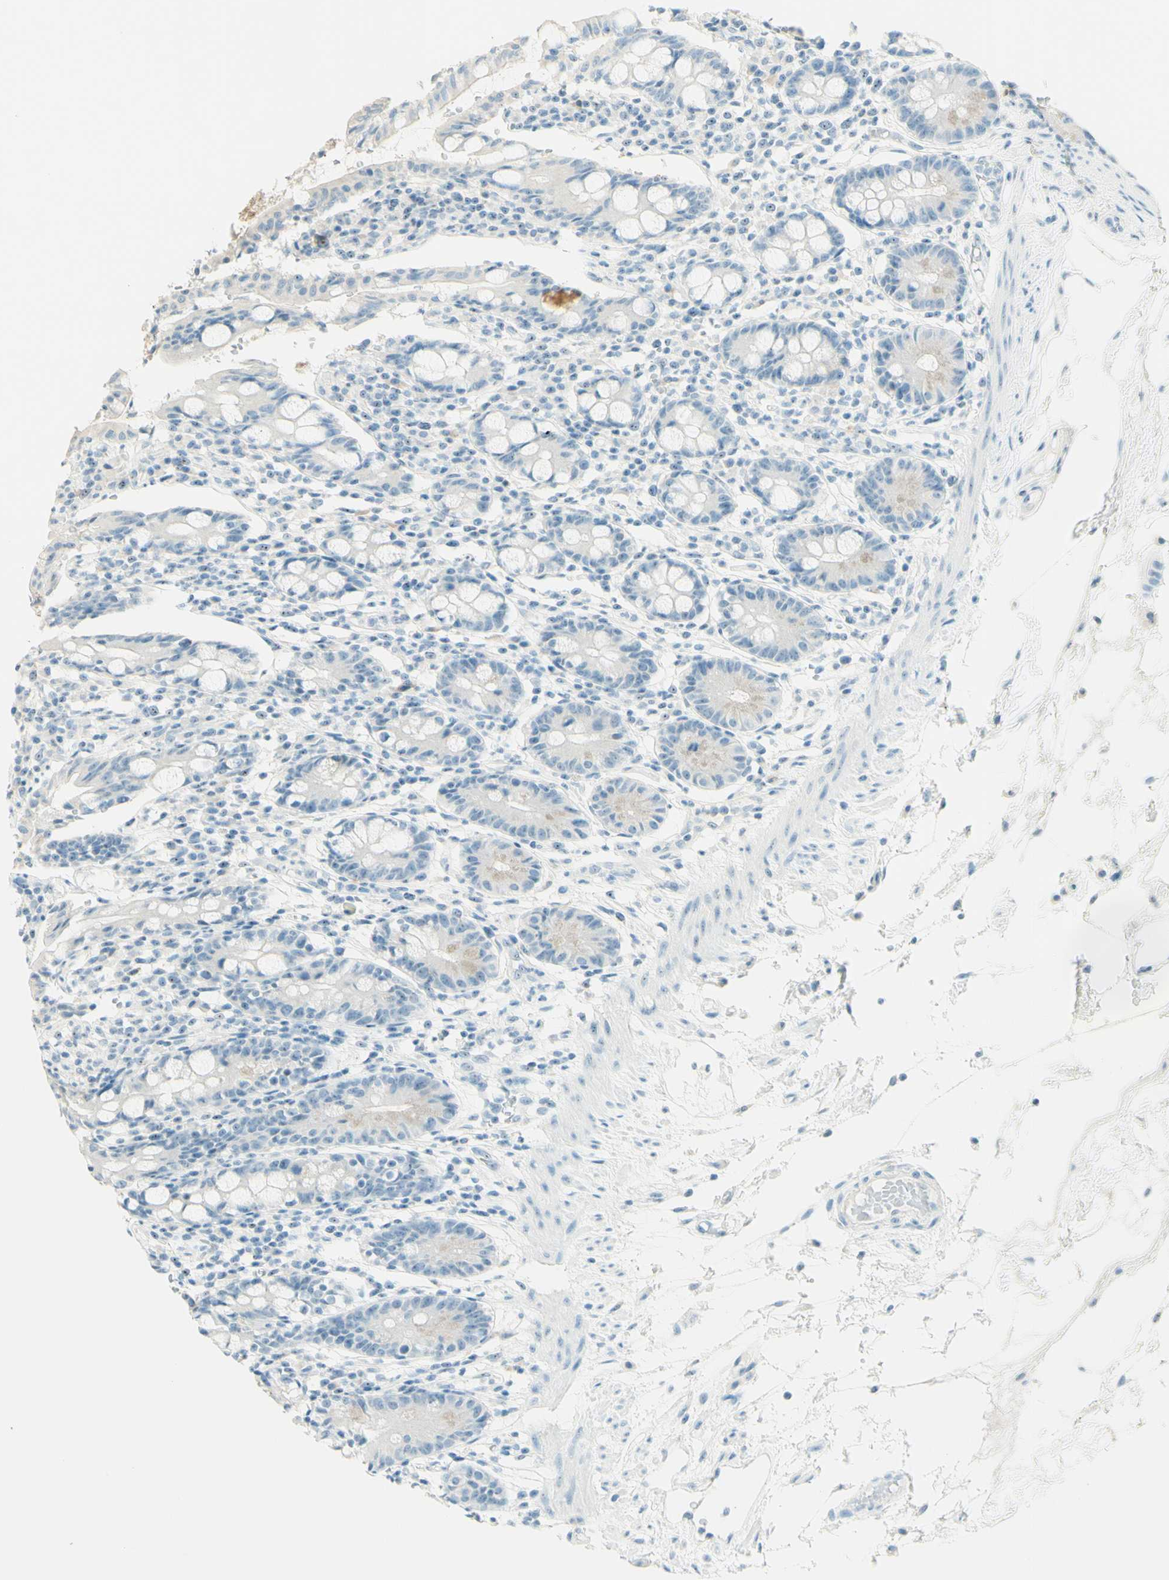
{"staining": {"intensity": "negative", "quantity": "none", "location": "none"}, "tissue": "small intestine", "cell_type": "Glandular cells", "image_type": "normal", "snomed": [{"axis": "morphology", "description": "Normal tissue, NOS"}, {"axis": "morphology", "description": "Cystadenocarcinoma, serous, Metastatic site"}, {"axis": "topography", "description": "Small intestine"}], "caption": "The histopathology image shows no significant positivity in glandular cells of small intestine.", "gene": "FMR1NB", "patient": {"sex": "female", "age": 61}}